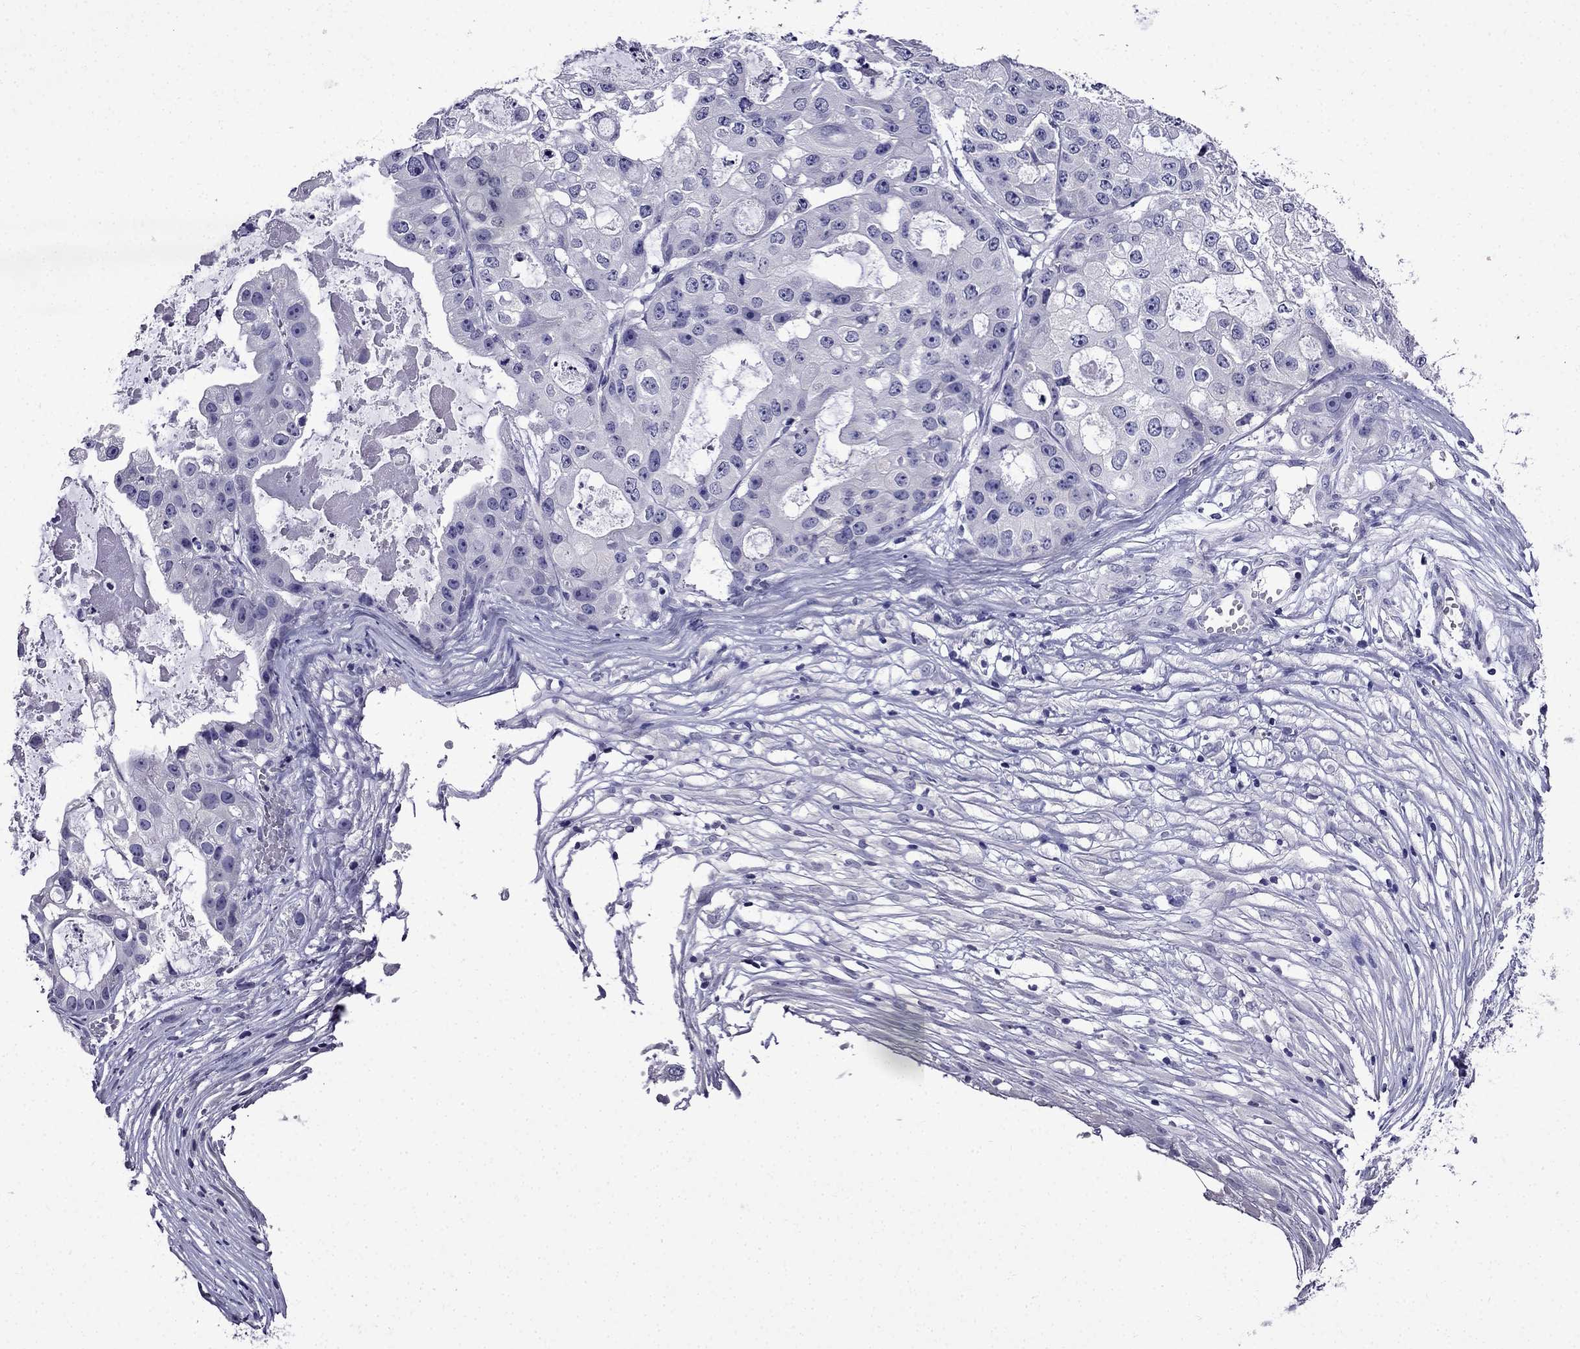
{"staining": {"intensity": "negative", "quantity": "none", "location": "none"}, "tissue": "ovarian cancer", "cell_type": "Tumor cells", "image_type": "cancer", "snomed": [{"axis": "morphology", "description": "Cystadenocarcinoma, serous, NOS"}, {"axis": "topography", "description": "Ovary"}], "caption": "The photomicrograph demonstrates no staining of tumor cells in ovarian serous cystadenocarcinoma. (DAB (3,3'-diaminobenzidine) IHC, high magnification).", "gene": "DNAH17", "patient": {"sex": "female", "age": 56}}